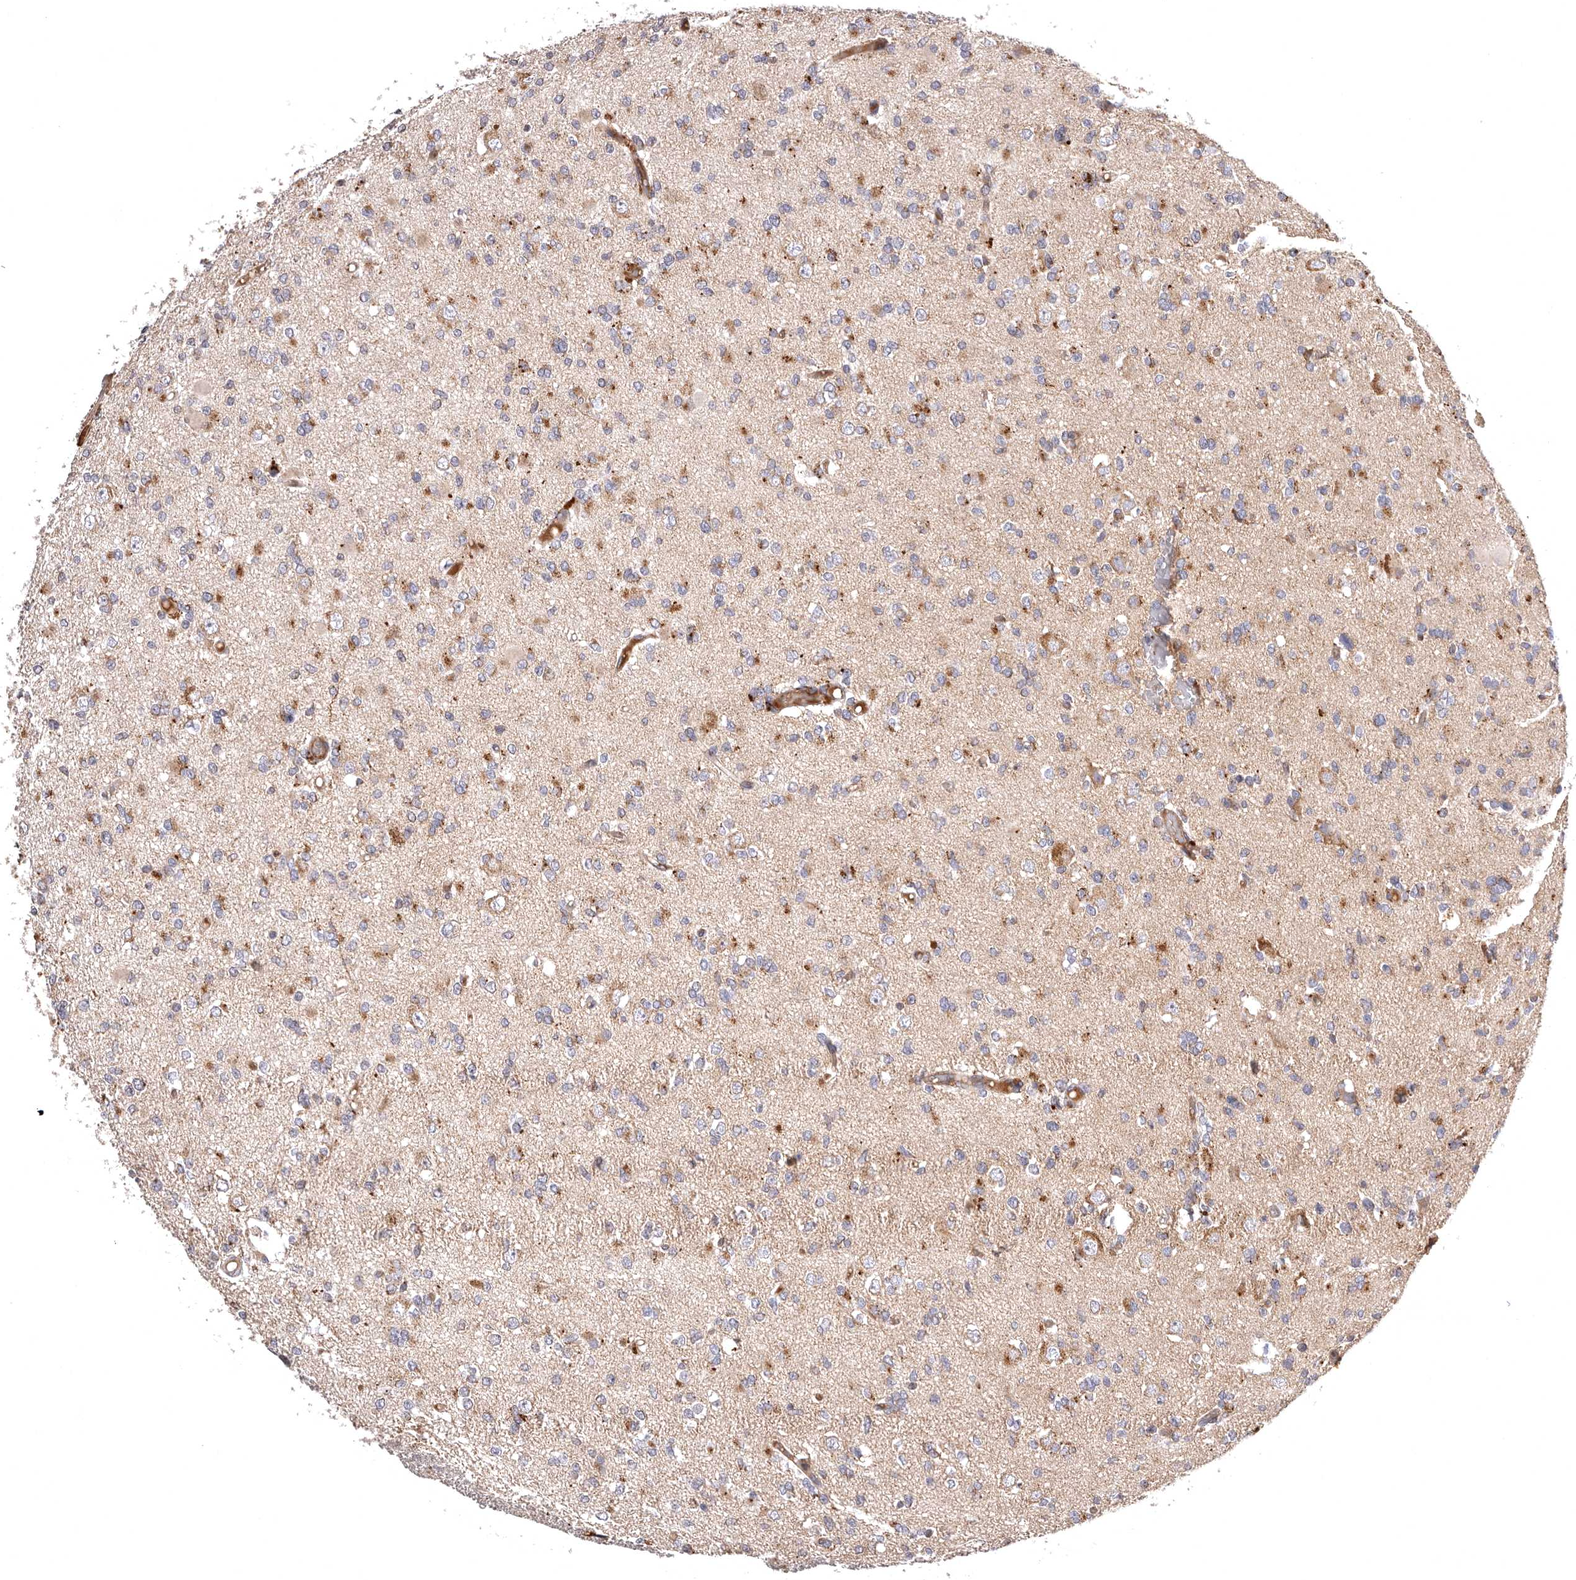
{"staining": {"intensity": "moderate", "quantity": "25%-75%", "location": "cytoplasmic/membranous"}, "tissue": "glioma", "cell_type": "Tumor cells", "image_type": "cancer", "snomed": [{"axis": "morphology", "description": "Glioma, malignant, Low grade"}, {"axis": "topography", "description": "Brain"}], "caption": "Immunohistochemistry of low-grade glioma (malignant) displays medium levels of moderate cytoplasmic/membranous positivity in about 25%-75% of tumor cells.", "gene": "ADCY2", "patient": {"sex": "female", "age": 22}}